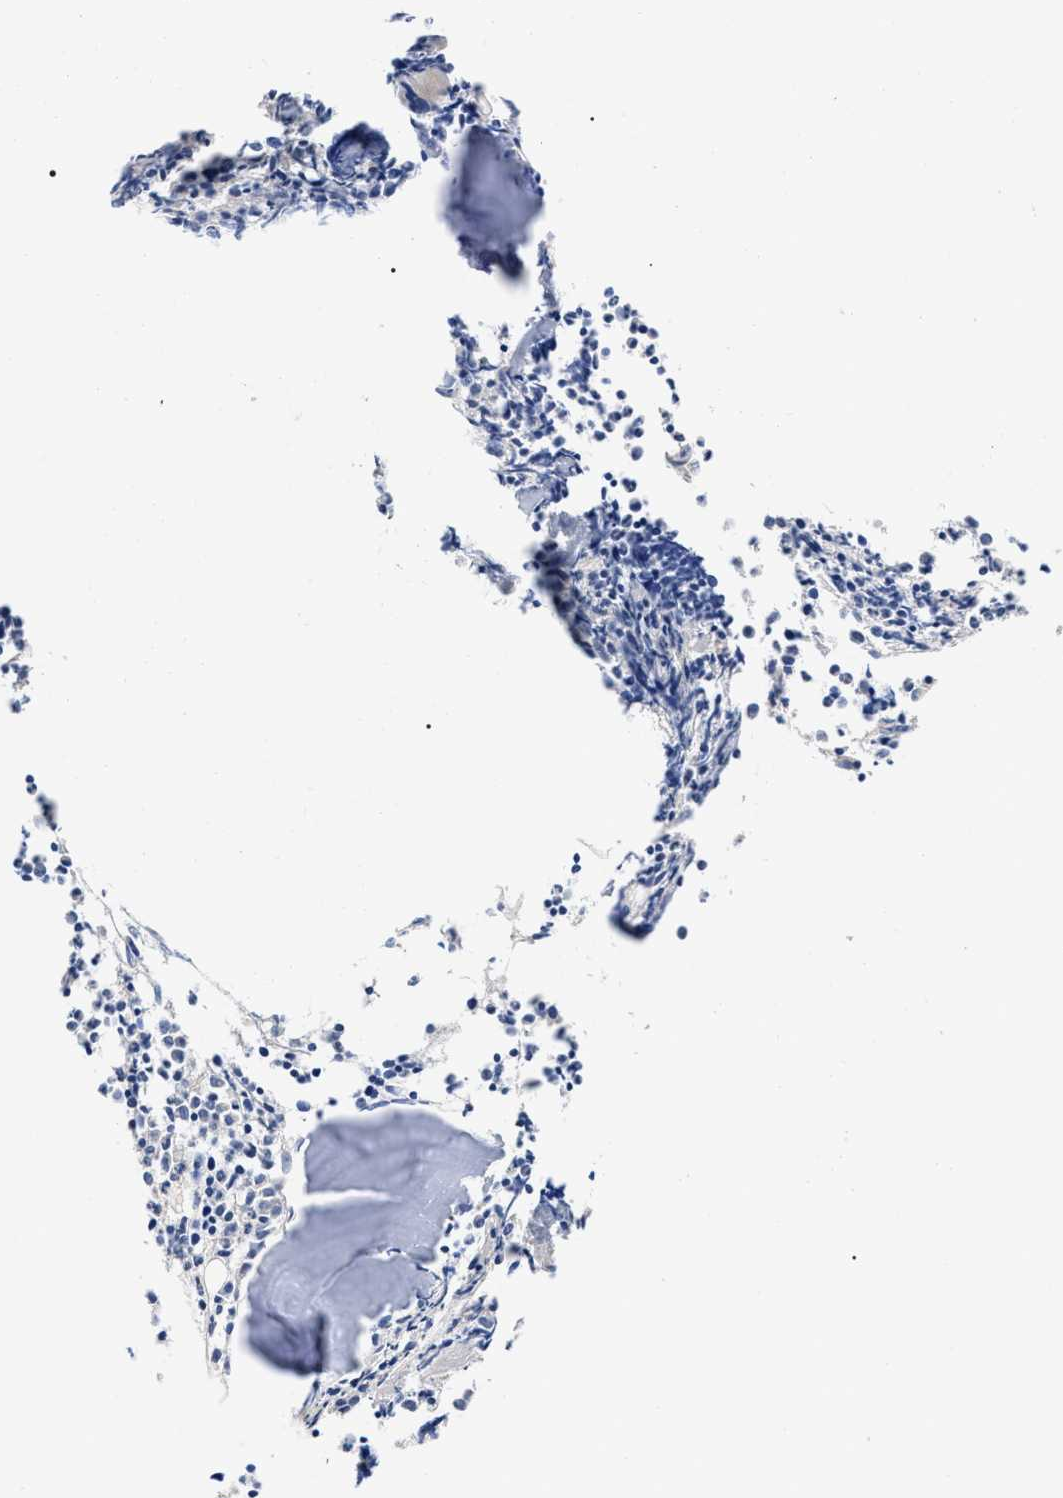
{"staining": {"intensity": "weak", "quantity": "<25%", "location": "cytoplasmic/membranous"}, "tissue": "bone marrow", "cell_type": "Hematopoietic cells", "image_type": "normal", "snomed": [{"axis": "morphology", "description": "Normal tissue, NOS"}, {"axis": "morphology", "description": "Inflammation, NOS"}, {"axis": "topography", "description": "Bone marrow"}], "caption": "A micrograph of human bone marrow is negative for staining in hematopoietic cells. The staining is performed using DAB brown chromogen with nuclei counter-stained in using hematoxylin.", "gene": "RAP1GDS1", "patient": {"sex": "female", "age": 53}}